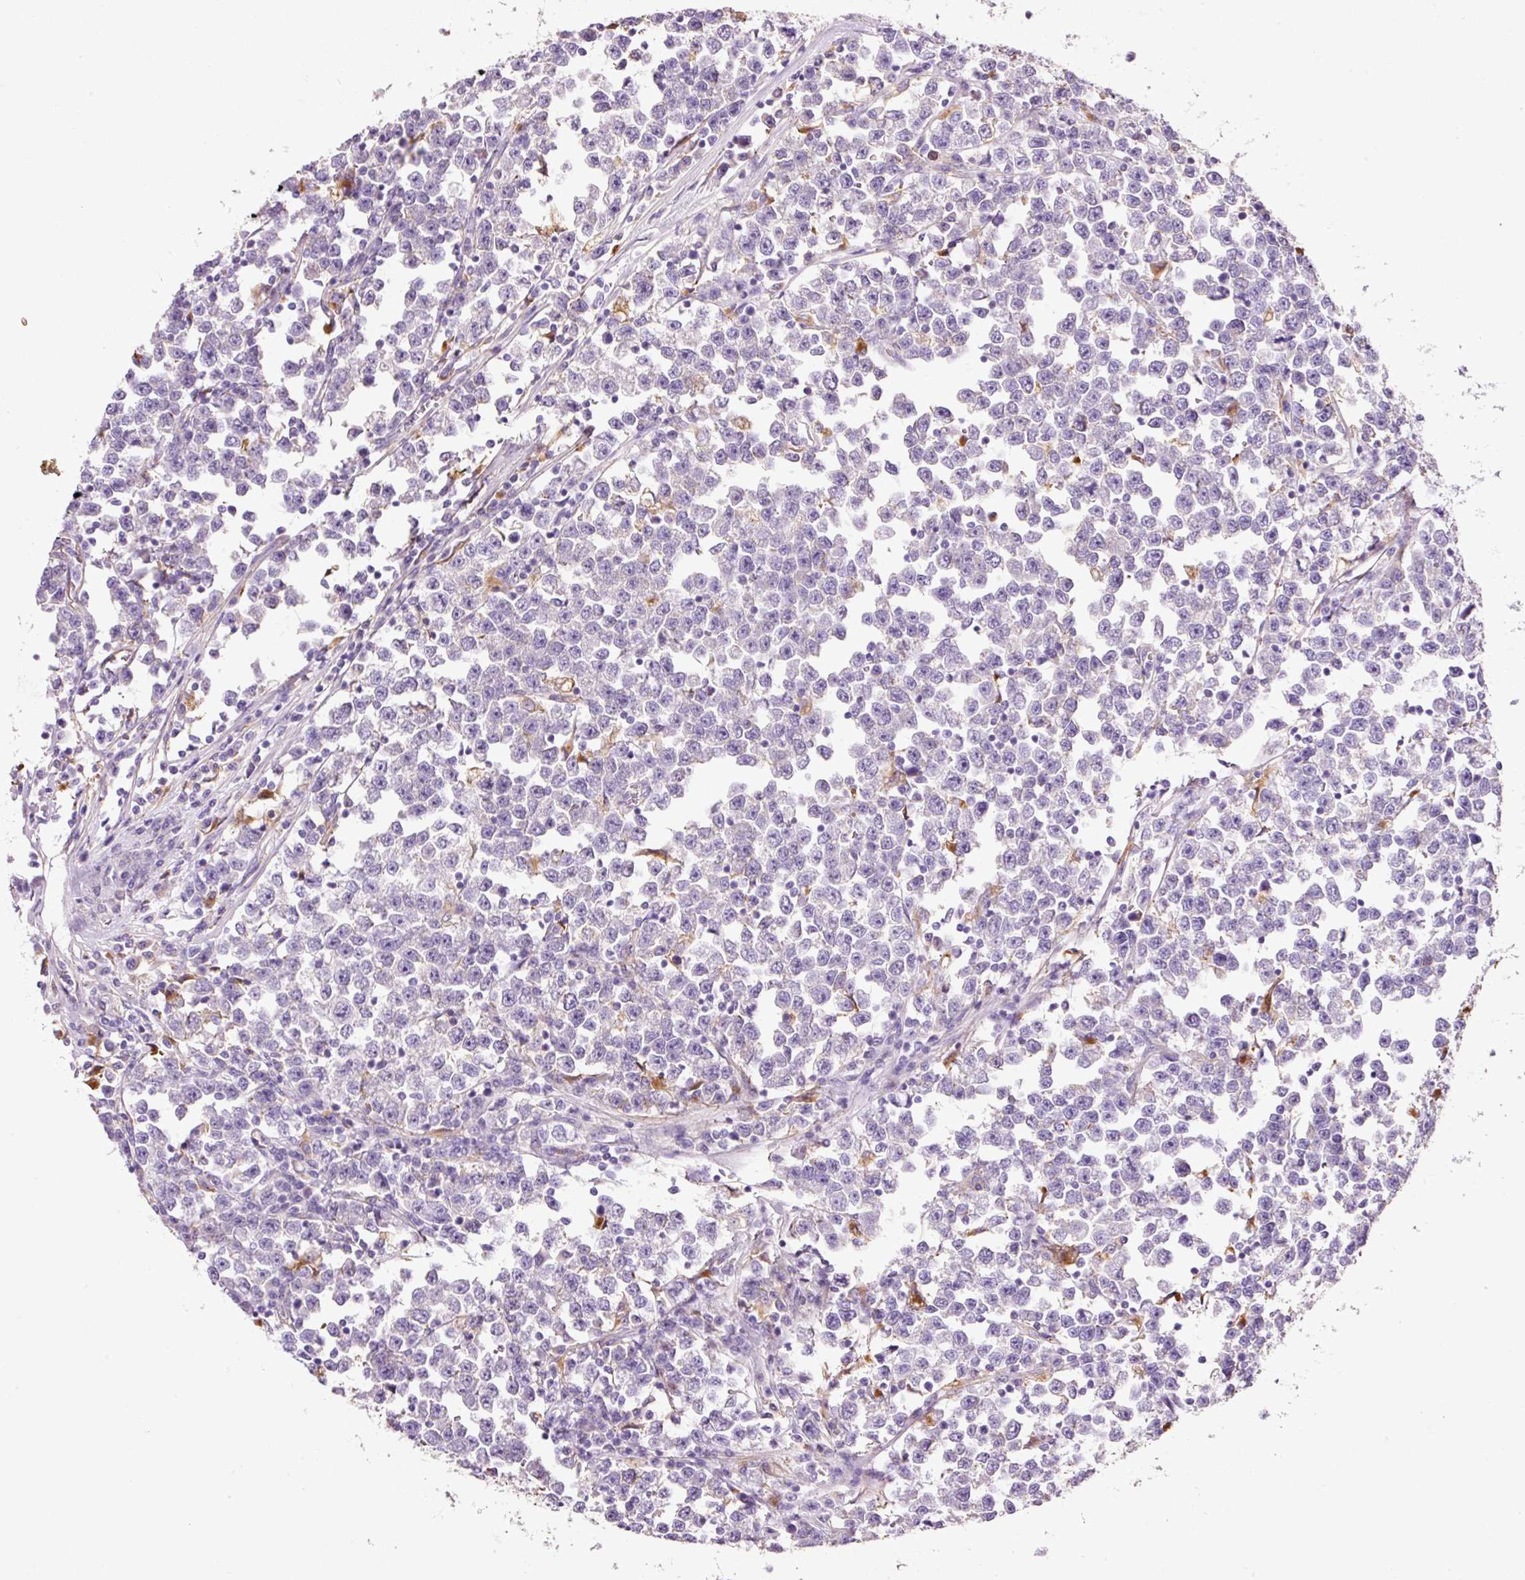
{"staining": {"intensity": "negative", "quantity": "none", "location": "none"}, "tissue": "testis cancer", "cell_type": "Tumor cells", "image_type": "cancer", "snomed": [{"axis": "morphology", "description": "Seminoma, NOS"}, {"axis": "topography", "description": "Testis"}], "caption": "IHC photomicrograph of human seminoma (testis) stained for a protein (brown), which demonstrates no expression in tumor cells. (DAB (3,3'-diaminobenzidine) immunohistochemistry (IHC), high magnification).", "gene": "TMC8", "patient": {"sex": "male", "age": 43}}